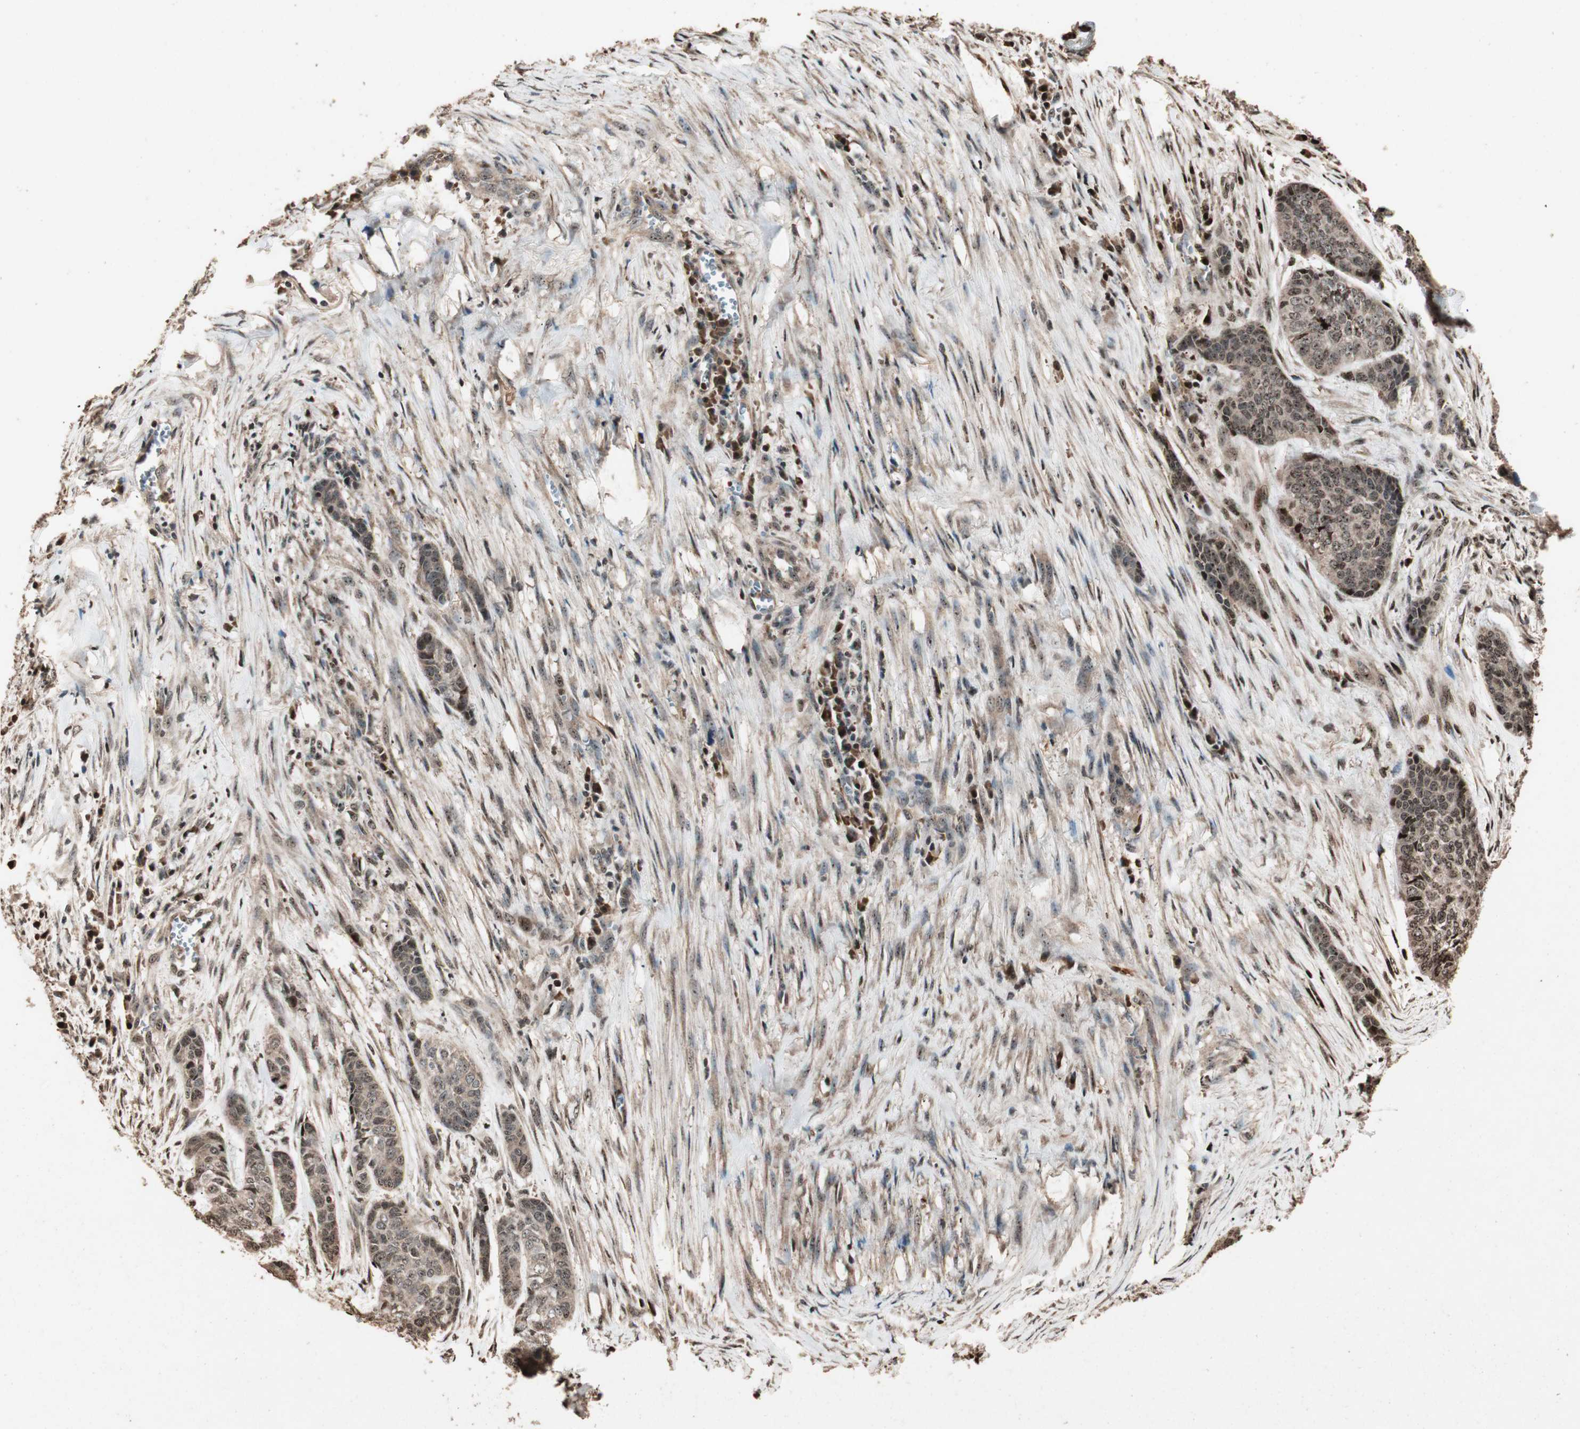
{"staining": {"intensity": "moderate", "quantity": ">75%", "location": "cytoplasmic/membranous,nuclear"}, "tissue": "skin cancer", "cell_type": "Tumor cells", "image_type": "cancer", "snomed": [{"axis": "morphology", "description": "Basal cell carcinoma"}, {"axis": "topography", "description": "Skin"}], "caption": "A micrograph showing moderate cytoplasmic/membranous and nuclear expression in approximately >75% of tumor cells in skin basal cell carcinoma, as visualized by brown immunohistochemical staining.", "gene": "USP20", "patient": {"sex": "female", "age": 64}}